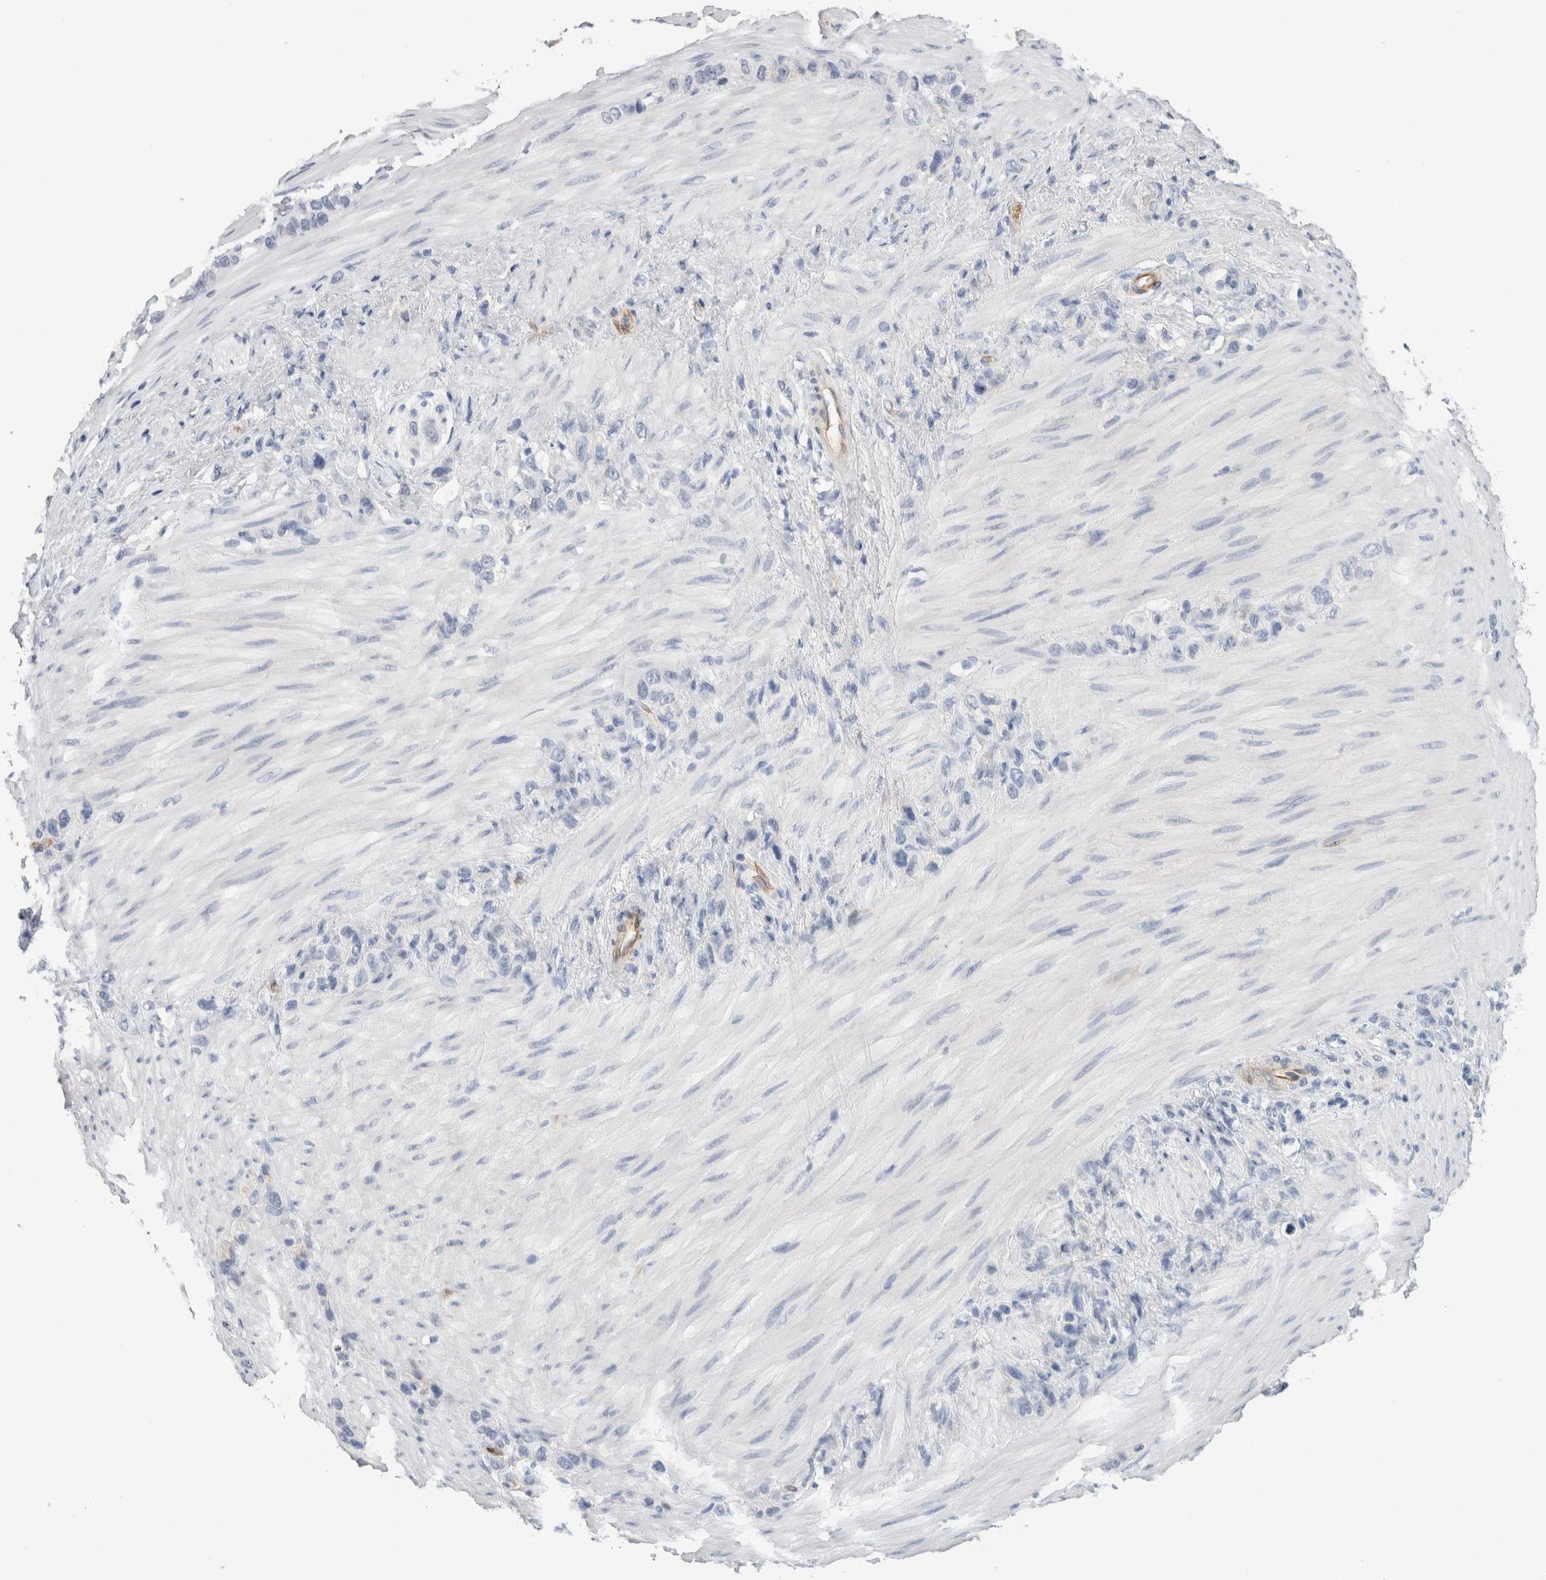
{"staining": {"intensity": "negative", "quantity": "none", "location": "none"}, "tissue": "stomach cancer", "cell_type": "Tumor cells", "image_type": "cancer", "snomed": [{"axis": "morphology", "description": "Adenocarcinoma, NOS"}, {"axis": "morphology", "description": "Adenocarcinoma, High grade"}, {"axis": "topography", "description": "Stomach, upper"}, {"axis": "topography", "description": "Stomach, lower"}], "caption": "Human stomach cancer (adenocarcinoma) stained for a protein using IHC demonstrates no expression in tumor cells.", "gene": "FABP4", "patient": {"sex": "female", "age": 65}}